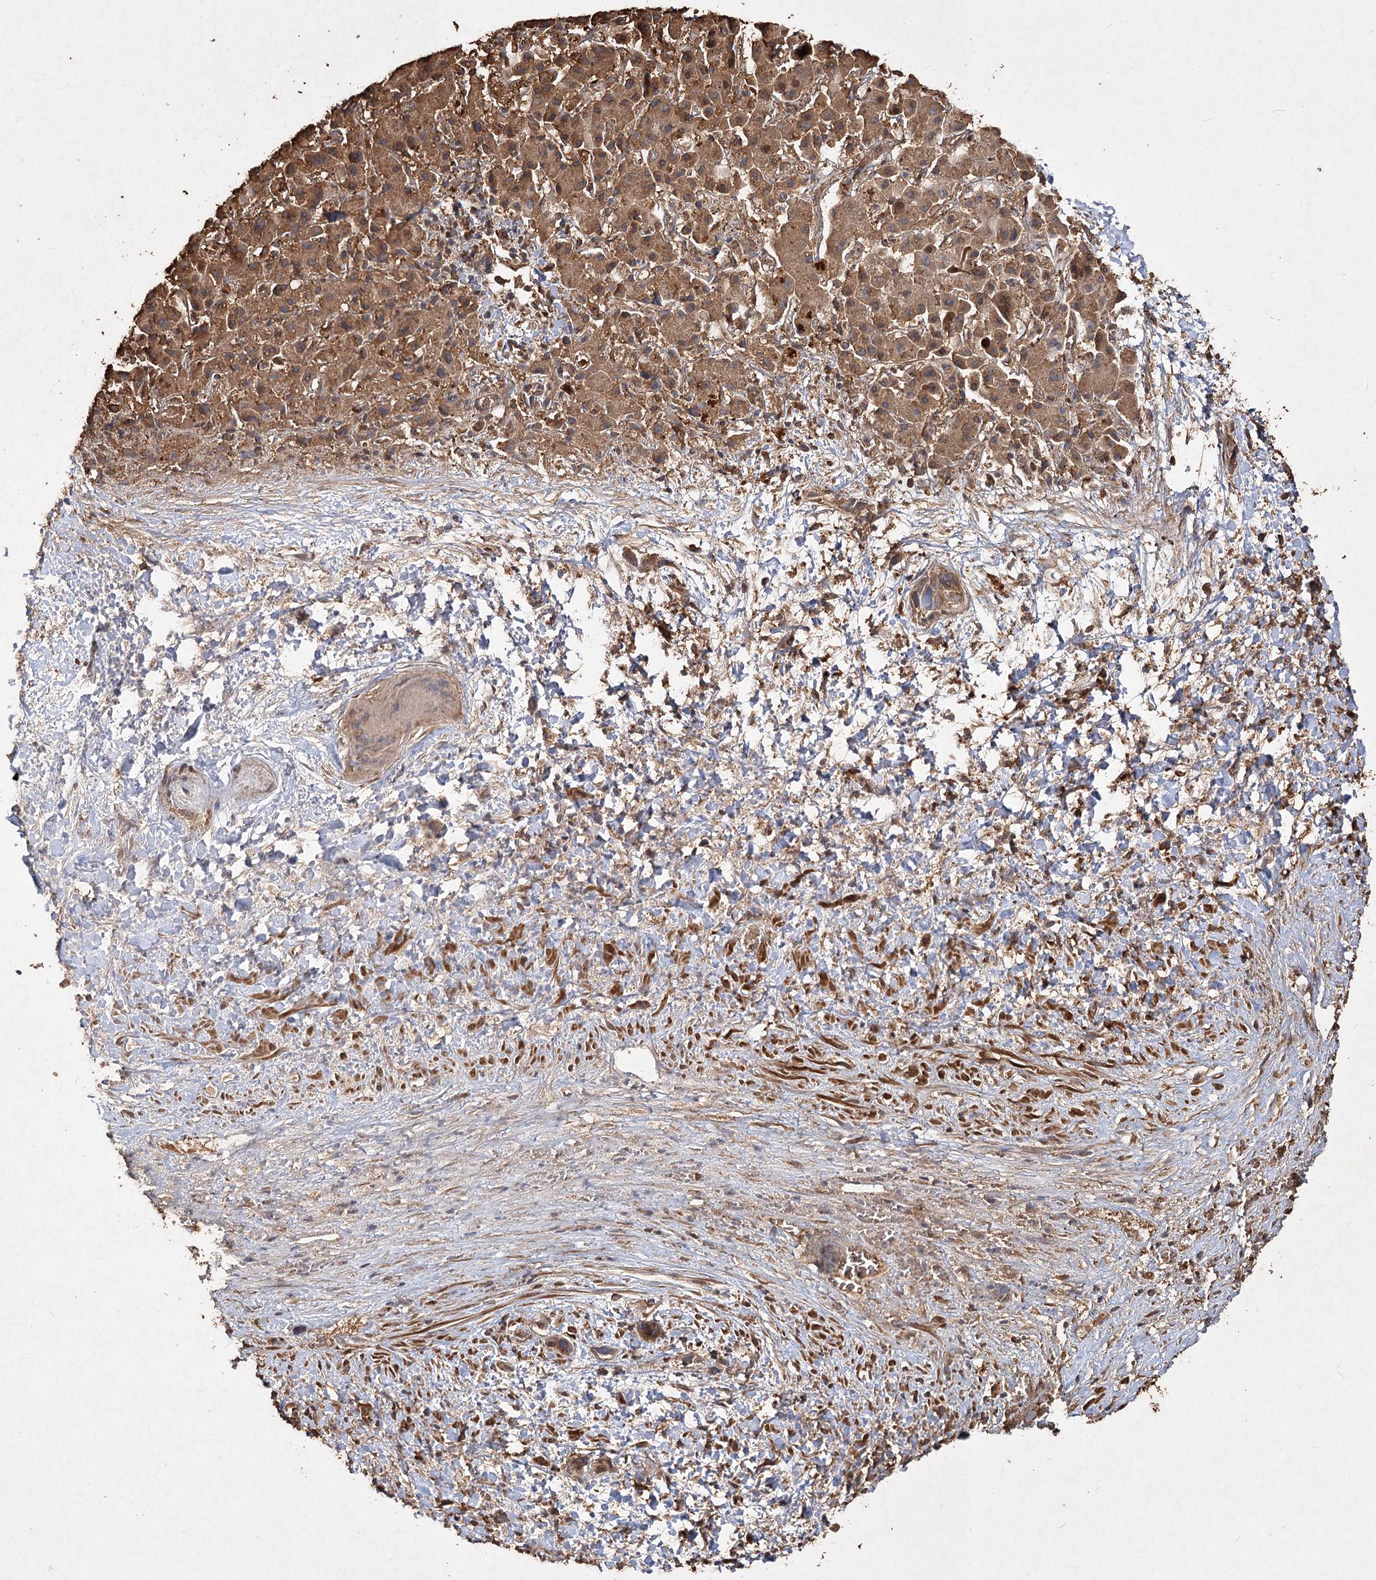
{"staining": {"intensity": "moderate", "quantity": ">75%", "location": "cytoplasmic/membranous"}, "tissue": "liver cancer", "cell_type": "Tumor cells", "image_type": "cancer", "snomed": [{"axis": "morphology", "description": "Cholangiocarcinoma"}, {"axis": "topography", "description": "Liver"}], "caption": "An immunohistochemistry (IHC) micrograph of neoplastic tissue is shown. Protein staining in brown labels moderate cytoplasmic/membranous positivity in cholangiocarcinoma (liver) within tumor cells.", "gene": "PIK3C2A", "patient": {"sex": "female", "age": 52}}